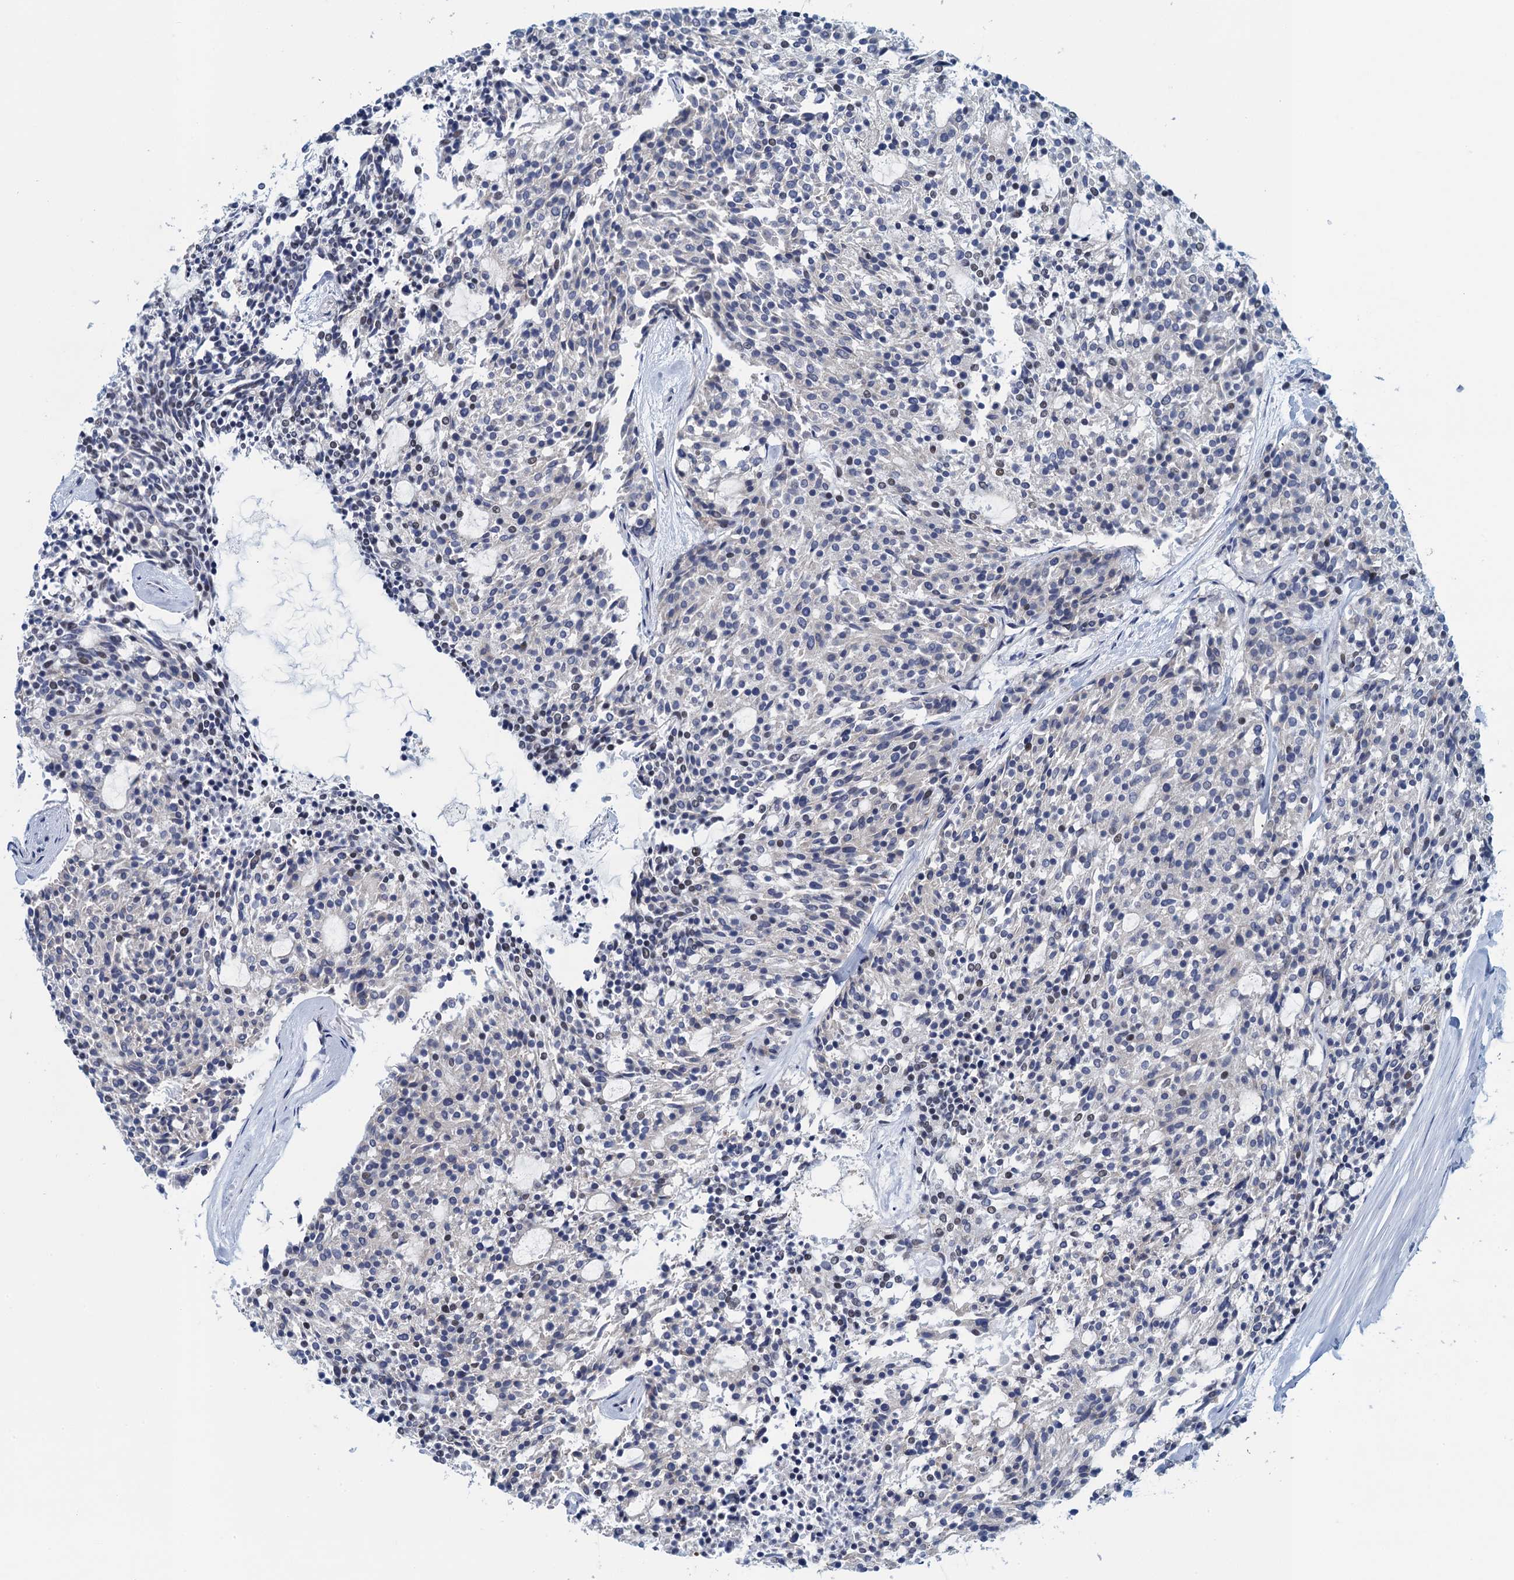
{"staining": {"intensity": "weak", "quantity": "<25%", "location": "nuclear"}, "tissue": "carcinoid", "cell_type": "Tumor cells", "image_type": "cancer", "snomed": [{"axis": "morphology", "description": "Carcinoid, malignant, NOS"}, {"axis": "topography", "description": "Pancreas"}], "caption": "This is an immunohistochemistry histopathology image of human carcinoid. There is no staining in tumor cells.", "gene": "EPS8L1", "patient": {"sex": "female", "age": 54}}